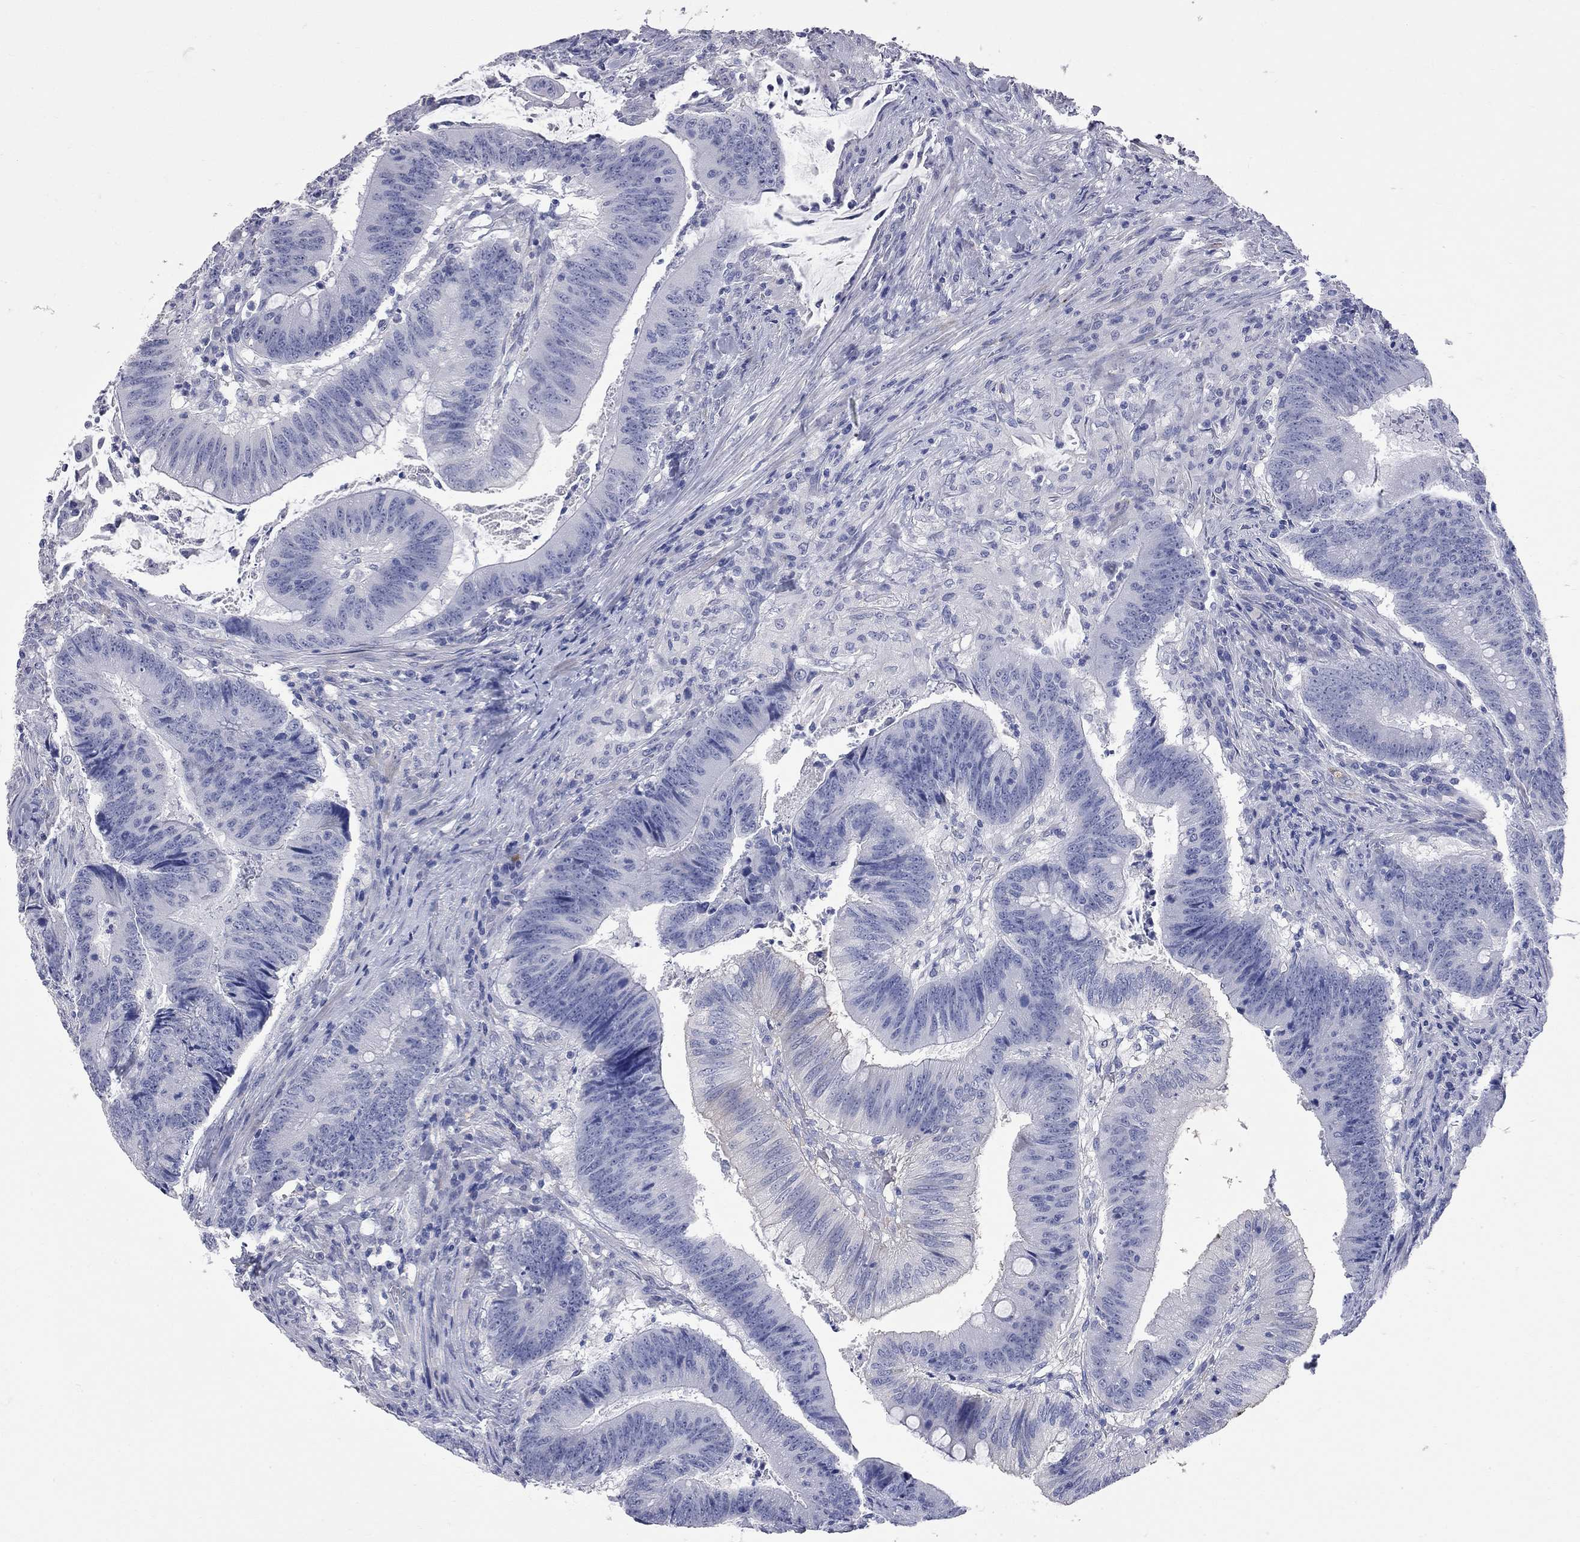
{"staining": {"intensity": "negative", "quantity": "none", "location": "none"}, "tissue": "colorectal cancer", "cell_type": "Tumor cells", "image_type": "cancer", "snomed": [{"axis": "morphology", "description": "Adenocarcinoma, NOS"}, {"axis": "topography", "description": "Colon"}], "caption": "Immunohistochemistry (IHC) of adenocarcinoma (colorectal) reveals no staining in tumor cells. The staining is performed using DAB brown chromogen with nuclei counter-stained in using hematoxylin.", "gene": "FAM221B", "patient": {"sex": "female", "age": 87}}